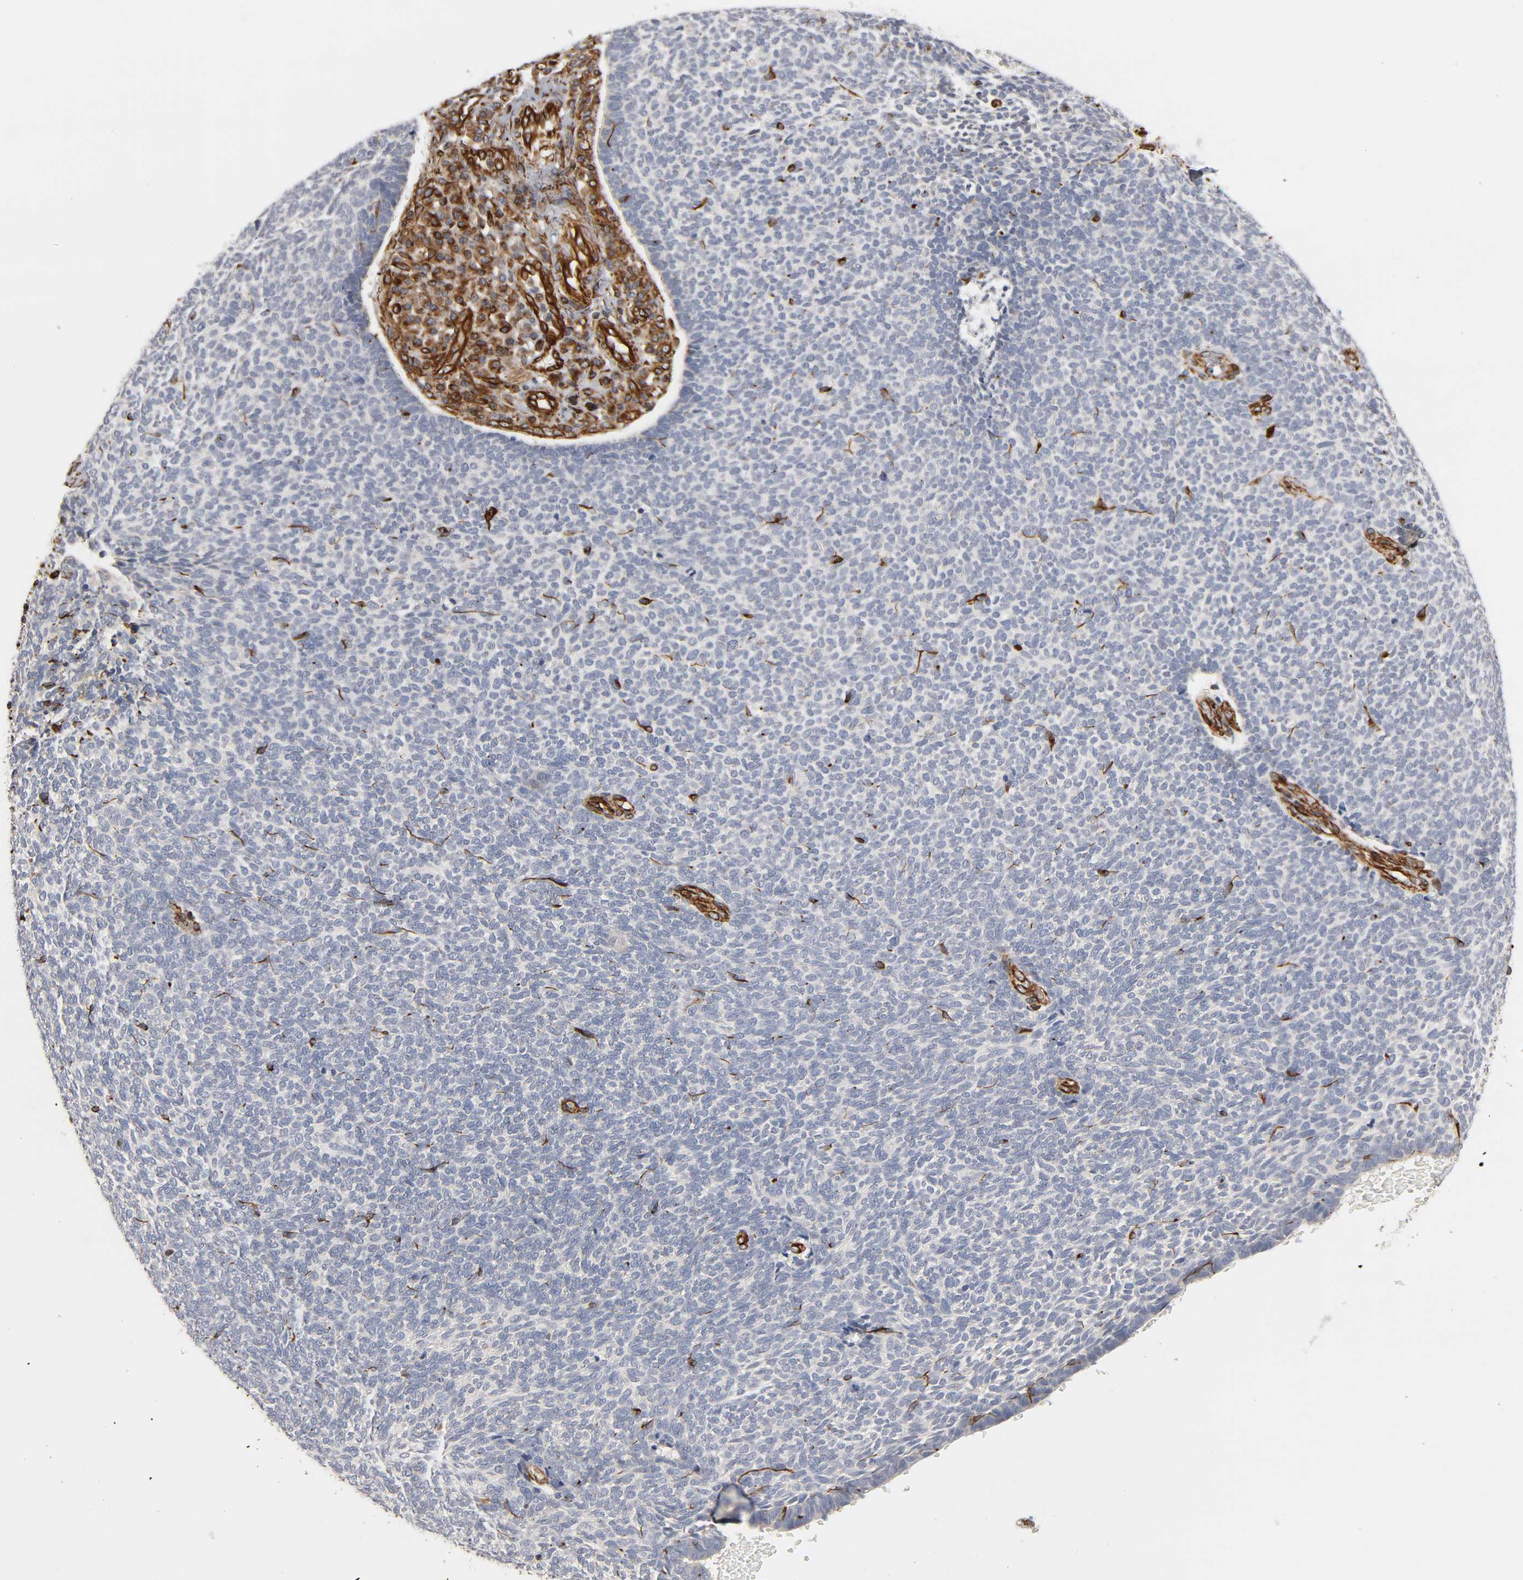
{"staining": {"intensity": "negative", "quantity": "none", "location": "none"}, "tissue": "skin cancer", "cell_type": "Tumor cells", "image_type": "cancer", "snomed": [{"axis": "morphology", "description": "Basal cell carcinoma"}, {"axis": "topography", "description": "Skin"}], "caption": "The photomicrograph reveals no significant staining in tumor cells of skin cancer.", "gene": "FAM118A", "patient": {"sex": "female", "age": 37}}